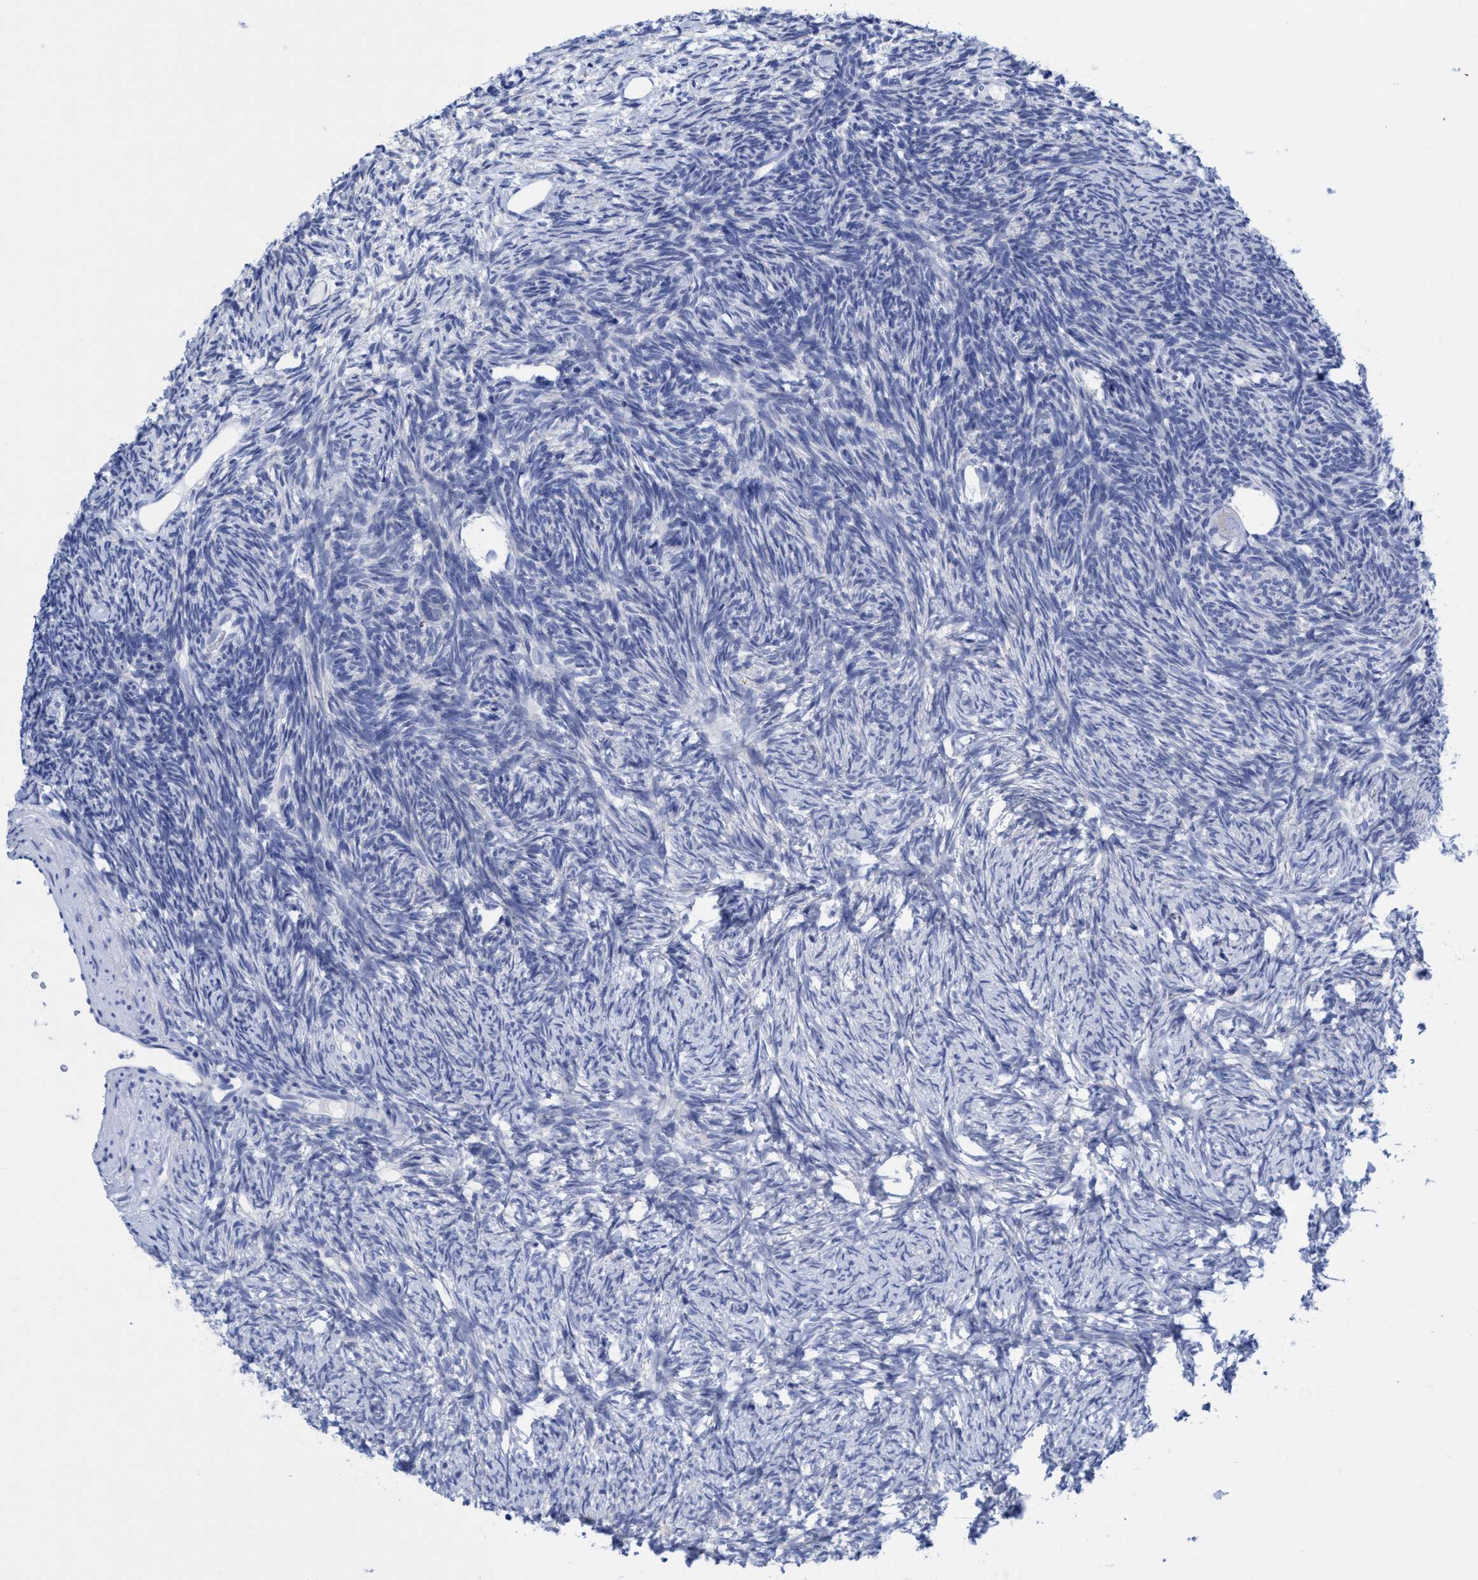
{"staining": {"intensity": "negative", "quantity": "none", "location": "none"}, "tissue": "ovary", "cell_type": "Follicle cells", "image_type": "normal", "snomed": [{"axis": "morphology", "description": "Normal tissue, NOS"}, {"axis": "topography", "description": "Ovary"}], "caption": "Image shows no protein staining in follicle cells of benign ovary. (DAB IHC, high magnification).", "gene": "PLPPR1", "patient": {"sex": "female", "age": 34}}